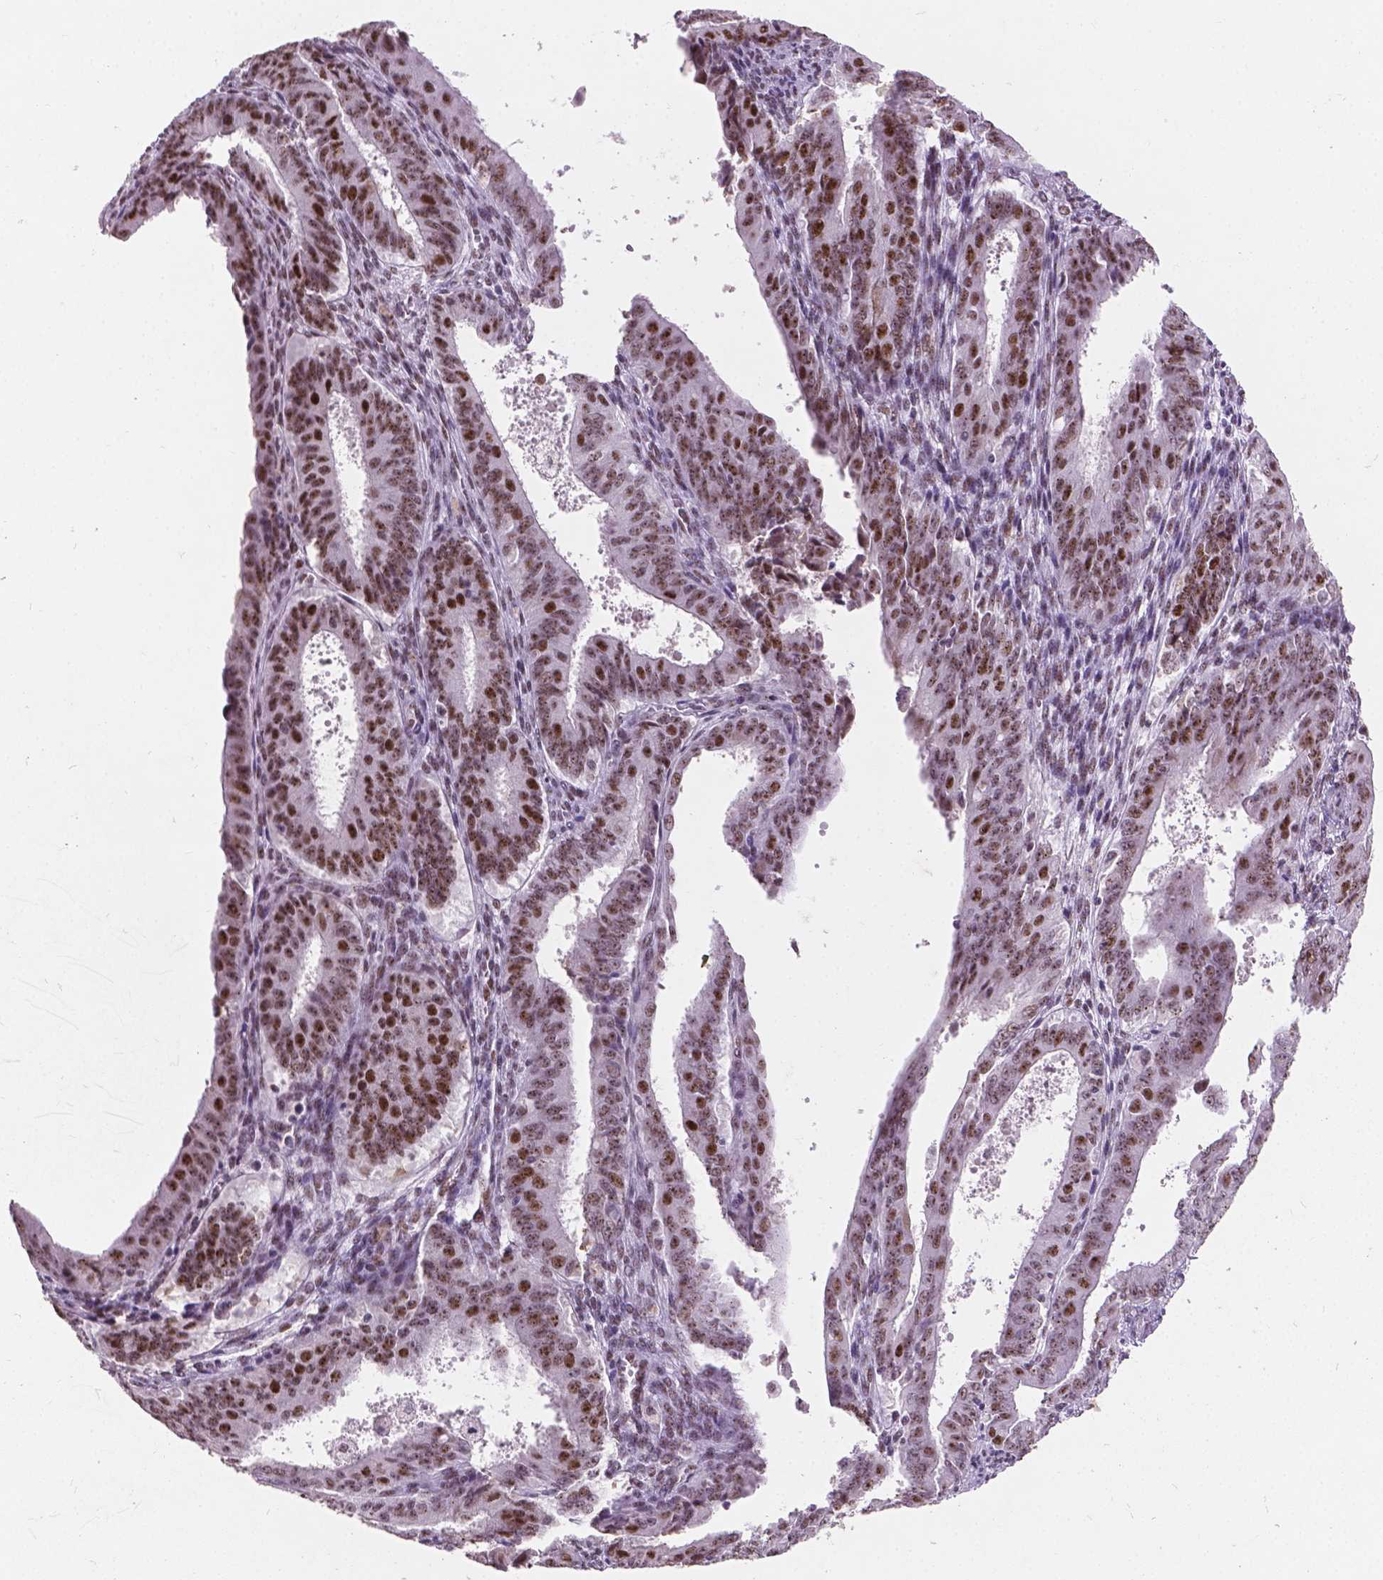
{"staining": {"intensity": "moderate", "quantity": ">75%", "location": "nuclear"}, "tissue": "ovarian cancer", "cell_type": "Tumor cells", "image_type": "cancer", "snomed": [{"axis": "morphology", "description": "Carcinoma, endometroid"}, {"axis": "topography", "description": "Ovary"}], "caption": "Brown immunohistochemical staining in endometroid carcinoma (ovarian) displays moderate nuclear expression in about >75% of tumor cells.", "gene": "COIL", "patient": {"sex": "female", "age": 42}}